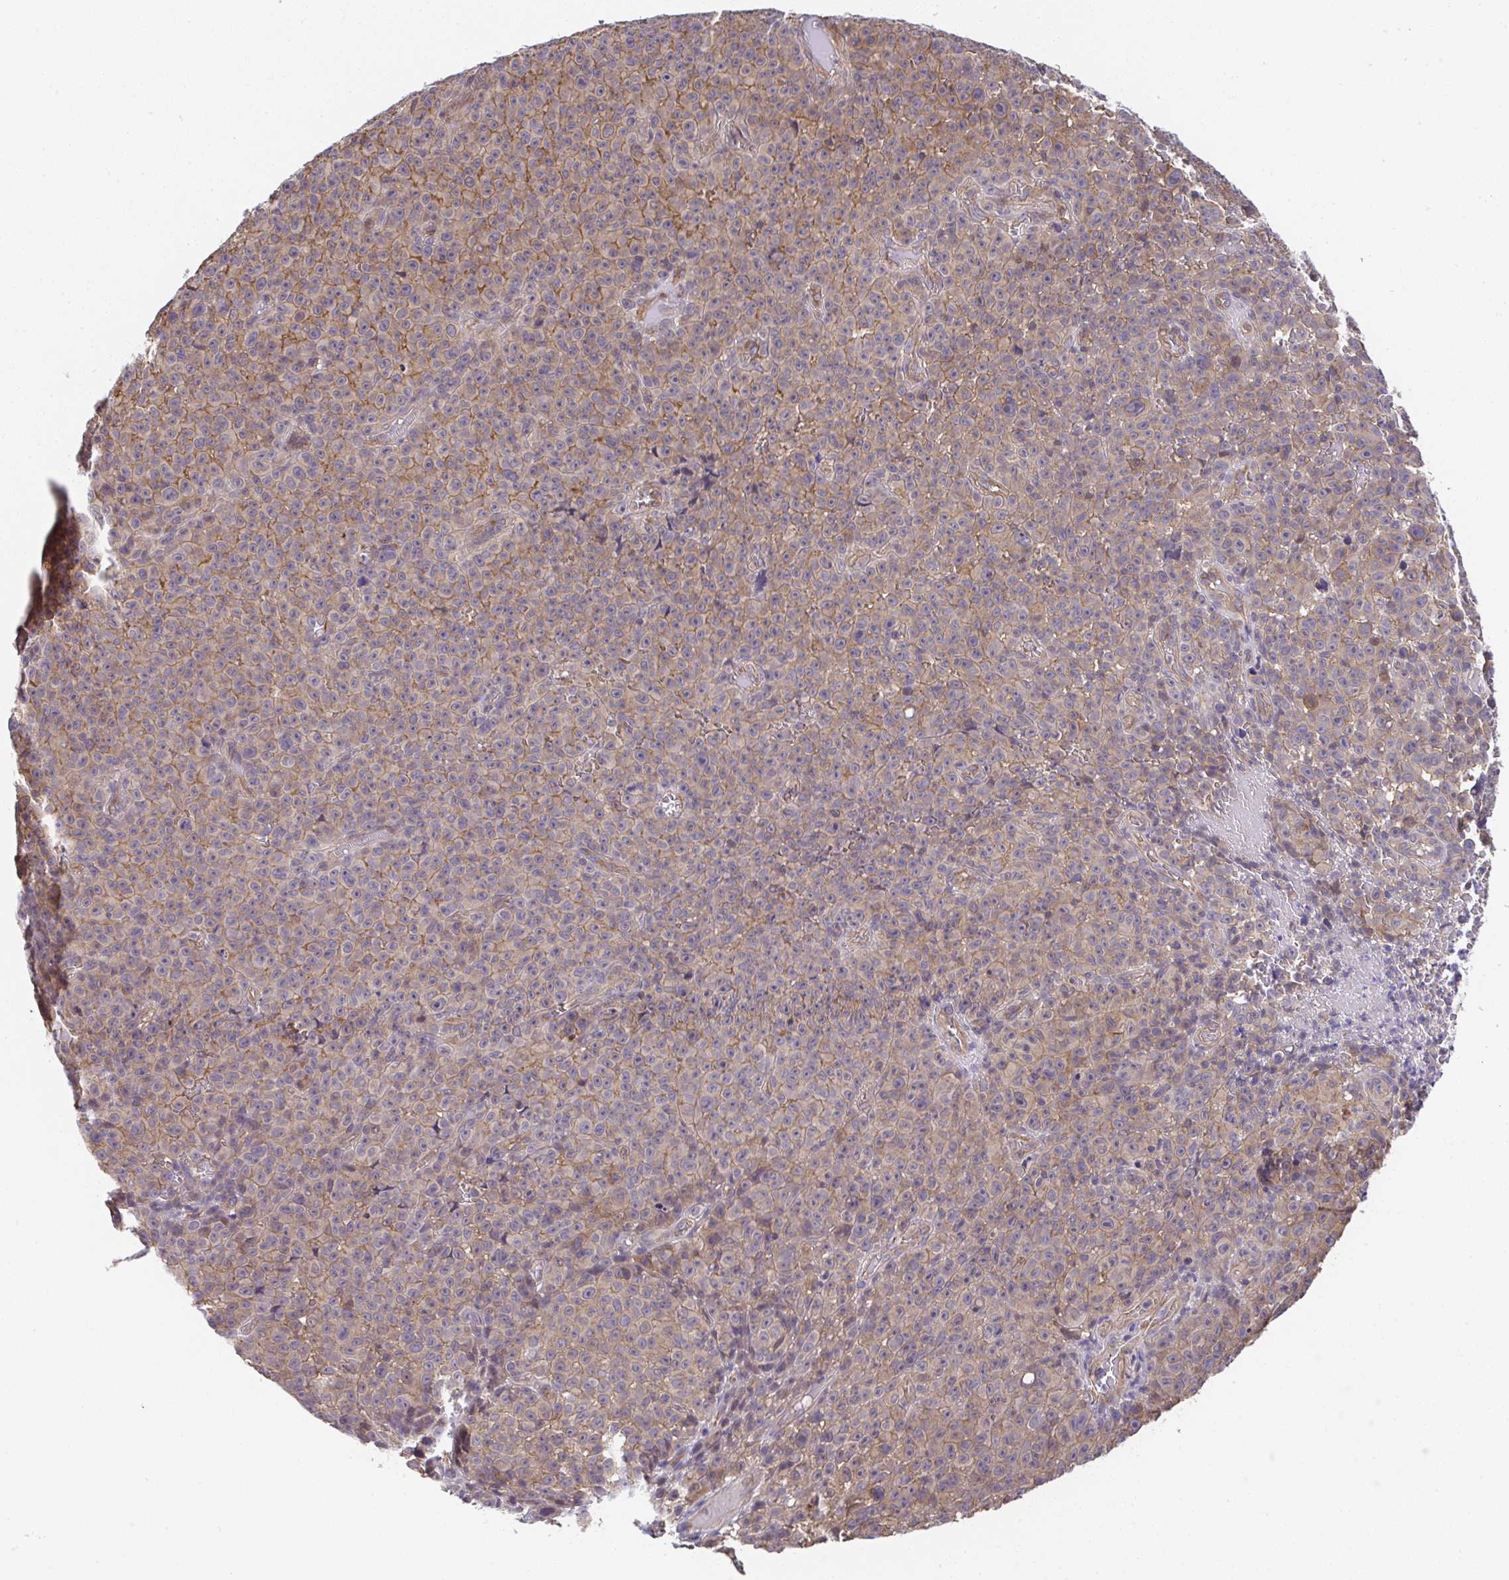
{"staining": {"intensity": "moderate", "quantity": ">75%", "location": "cytoplasmic/membranous"}, "tissue": "melanoma", "cell_type": "Tumor cells", "image_type": "cancer", "snomed": [{"axis": "morphology", "description": "Malignant melanoma, NOS"}, {"axis": "topography", "description": "Skin"}], "caption": "Malignant melanoma stained with IHC exhibits moderate cytoplasmic/membranous expression in about >75% of tumor cells. (Brightfield microscopy of DAB IHC at high magnification).", "gene": "ZNF696", "patient": {"sex": "female", "age": 82}}